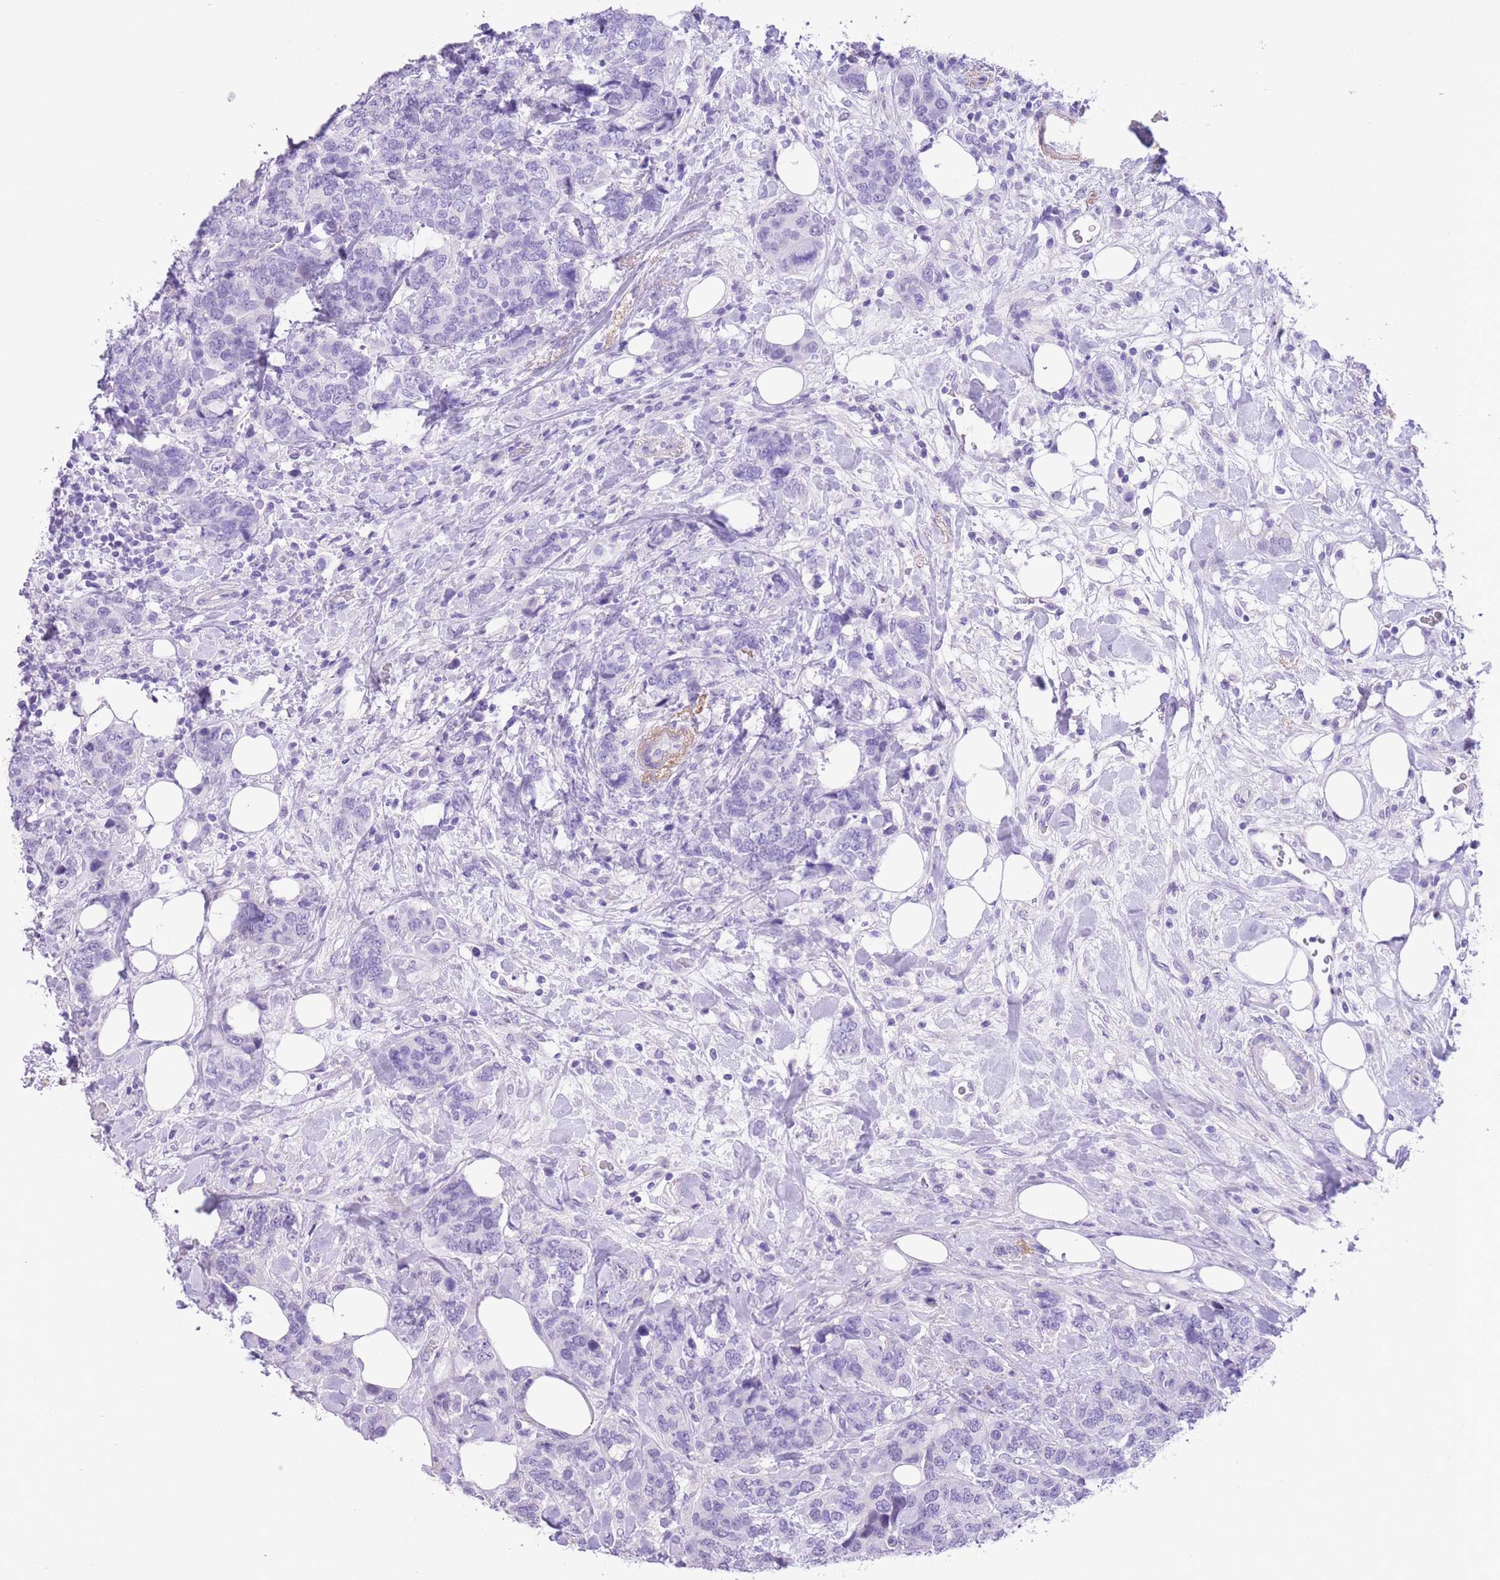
{"staining": {"intensity": "negative", "quantity": "none", "location": "none"}, "tissue": "breast cancer", "cell_type": "Tumor cells", "image_type": "cancer", "snomed": [{"axis": "morphology", "description": "Lobular carcinoma"}, {"axis": "topography", "description": "Breast"}], "caption": "Immunohistochemistry image of neoplastic tissue: human breast cancer (lobular carcinoma) stained with DAB (3,3'-diaminobenzidine) shows no significant protein positivity in tumor cells. (Stains: DAB (3,3'-diaminobenzidine) IHC with hematoxylin counter stain, Microscopy: brightfield microscopy at high magnification).", "gene": "RAI2", "patient": {"sex": "female", "age": 59}}